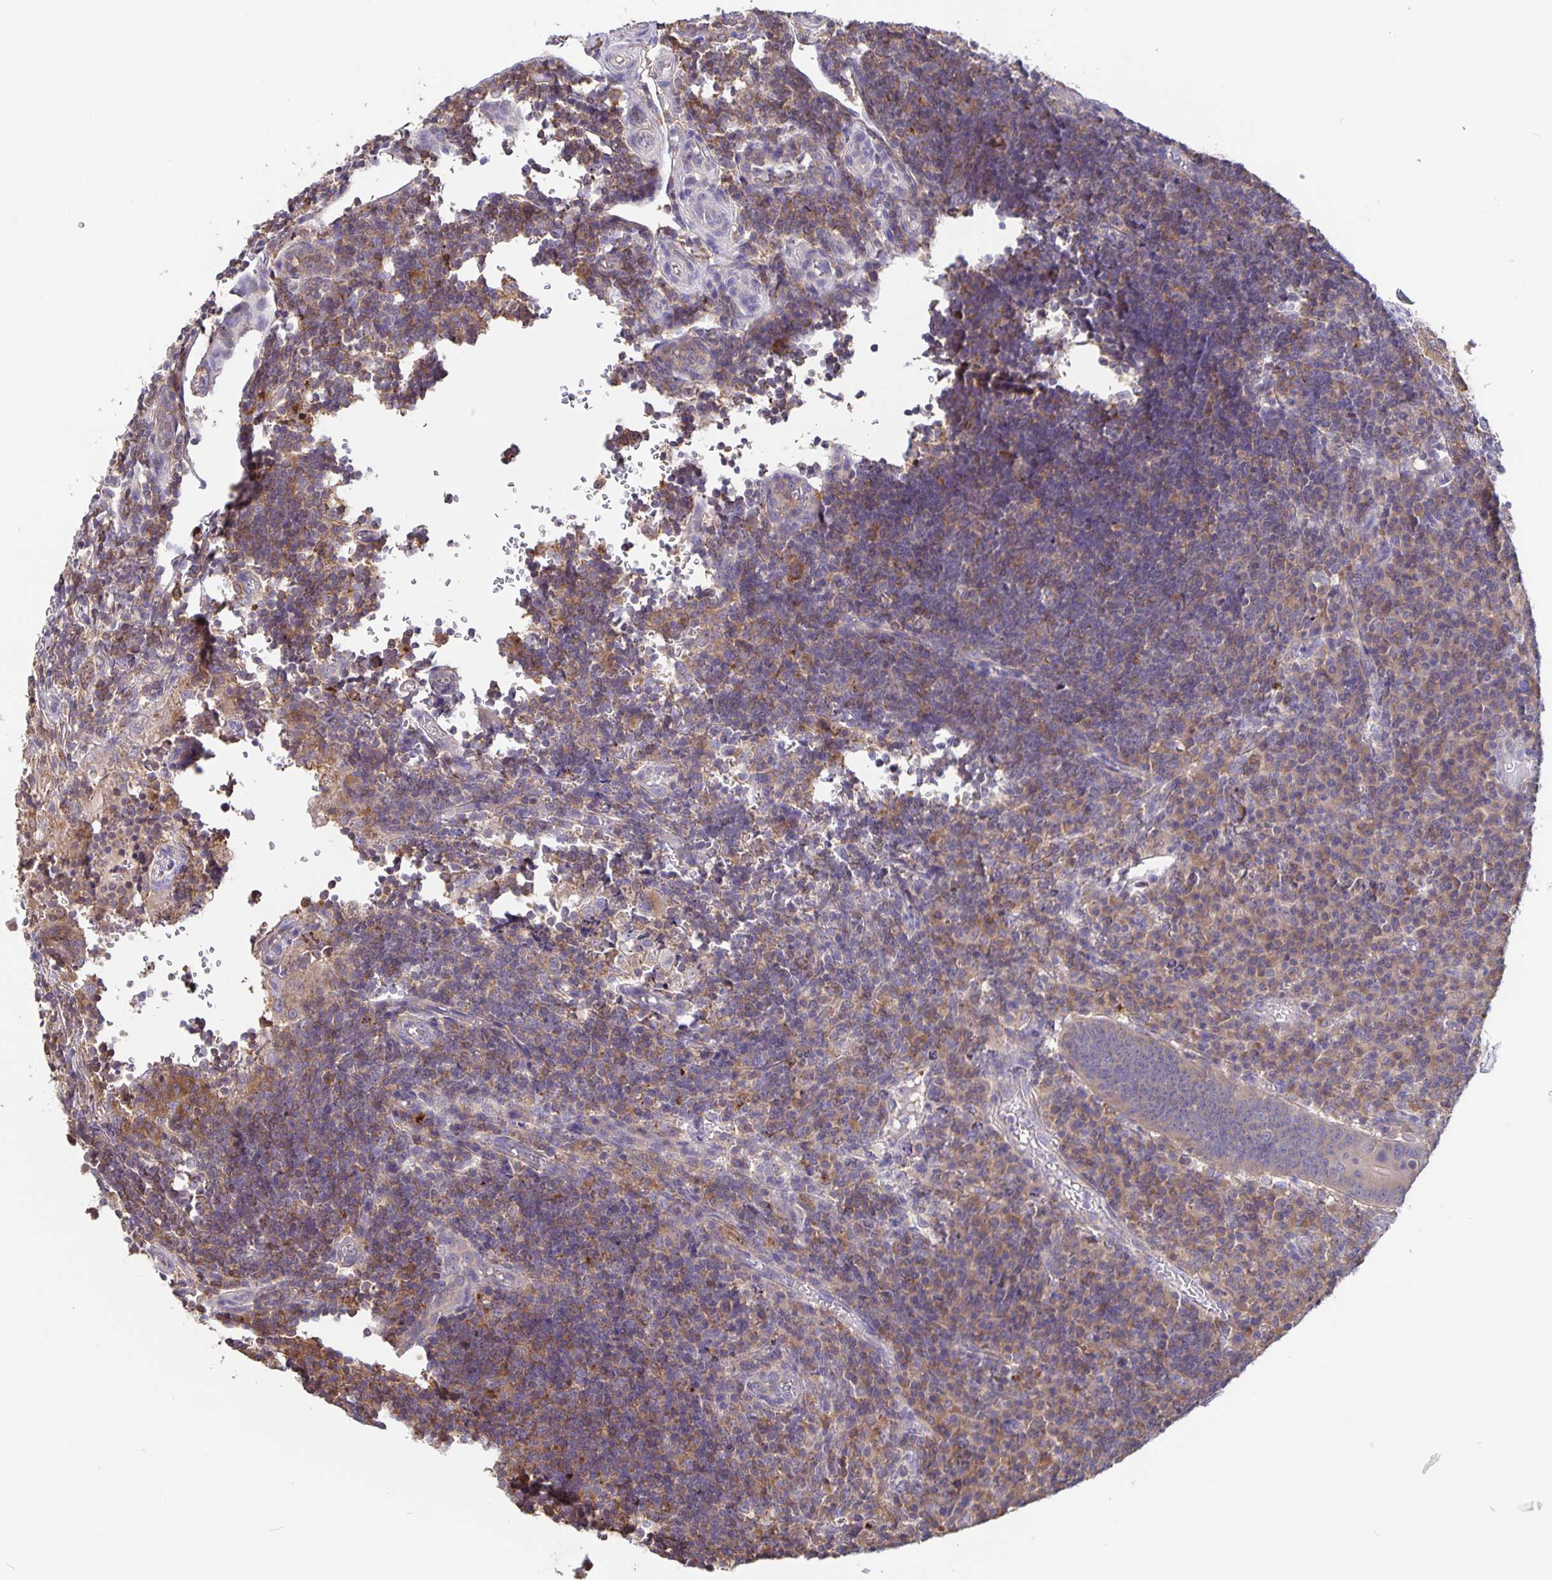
{"staining": {"intensity": "moderate", "quantity": "25%-75%", "location": "cytoplasmic/membranous"}, "tissue": "appendix", "cell_type": "Glandular cells", "image_type": "normal", "snomed": [{"axis": "morphology", "description": "Normal tissue, NOS"}, {"axis": "topography", "description": "Appendix"}], "caption": "Immunohistochemistry image of unremarkable human appendix stained for a protein (brown), which shows medium levels of moderate cytoplasmic/membranous staining in about 25%-75% of glandular cells.", "gene": "FEM1C", "patient": {"sex": "male", "age": 18}}